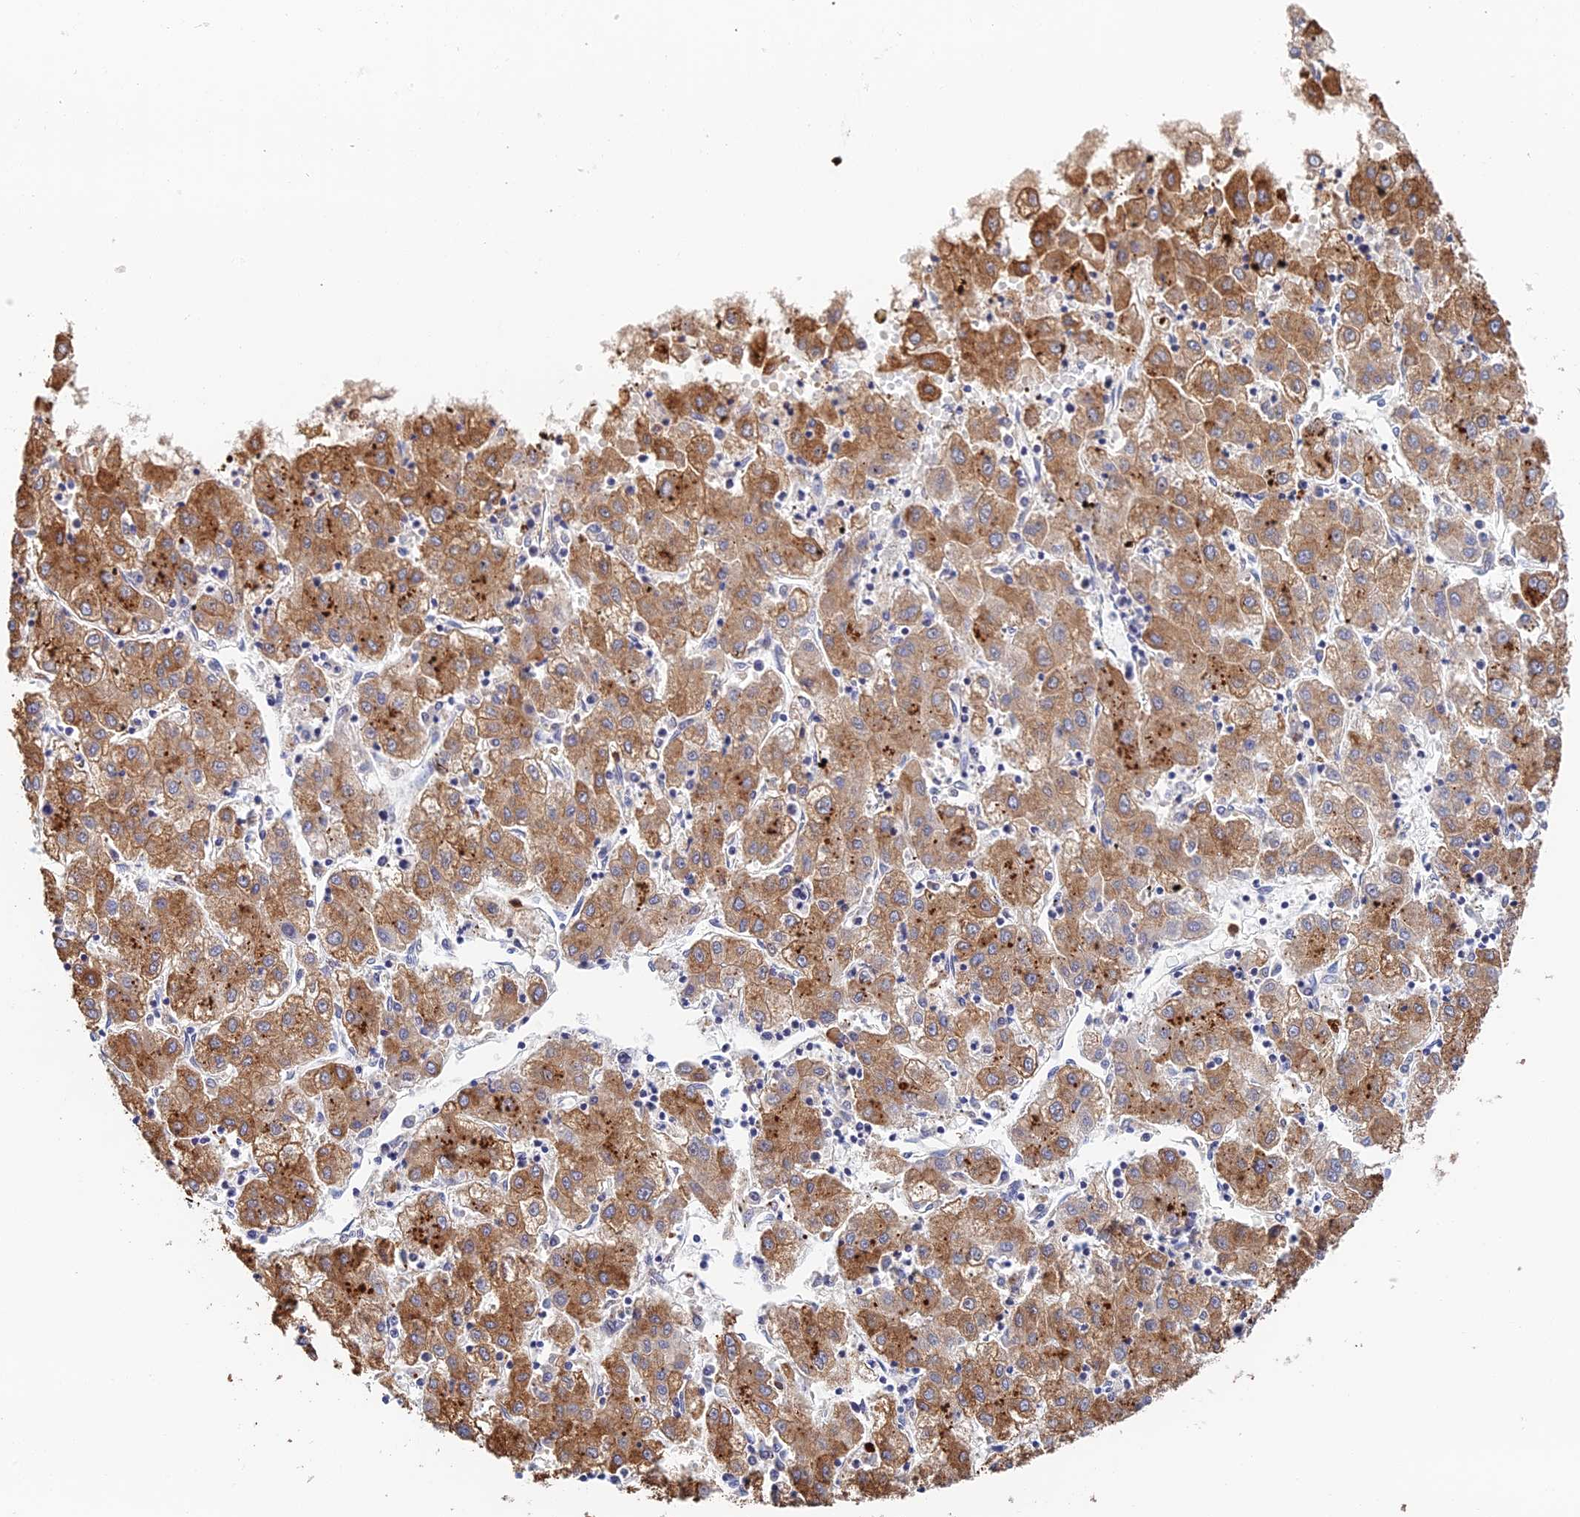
{"staining": {"intensity": "moderate", "quantity": ">75%", "location": "cytoplasmic/membranous"}, "tissue": "liver cancer", "cell_type": "Tumor cells", "image_type": "cancer", "snomed": [{"axis": "morphology", "description": "Carcinoma, Hepatocellular, NOS"}, {"axis": "topography", "description": "Liver"}], "caption": "A brown stain shows moderate cytoplasmic/membranous staining of a protein in human hepatocellular carcinoma (liver) tumor cells.", "gene": "RPGRIP1L", "patient": {"sex": "male", "age": 72}}